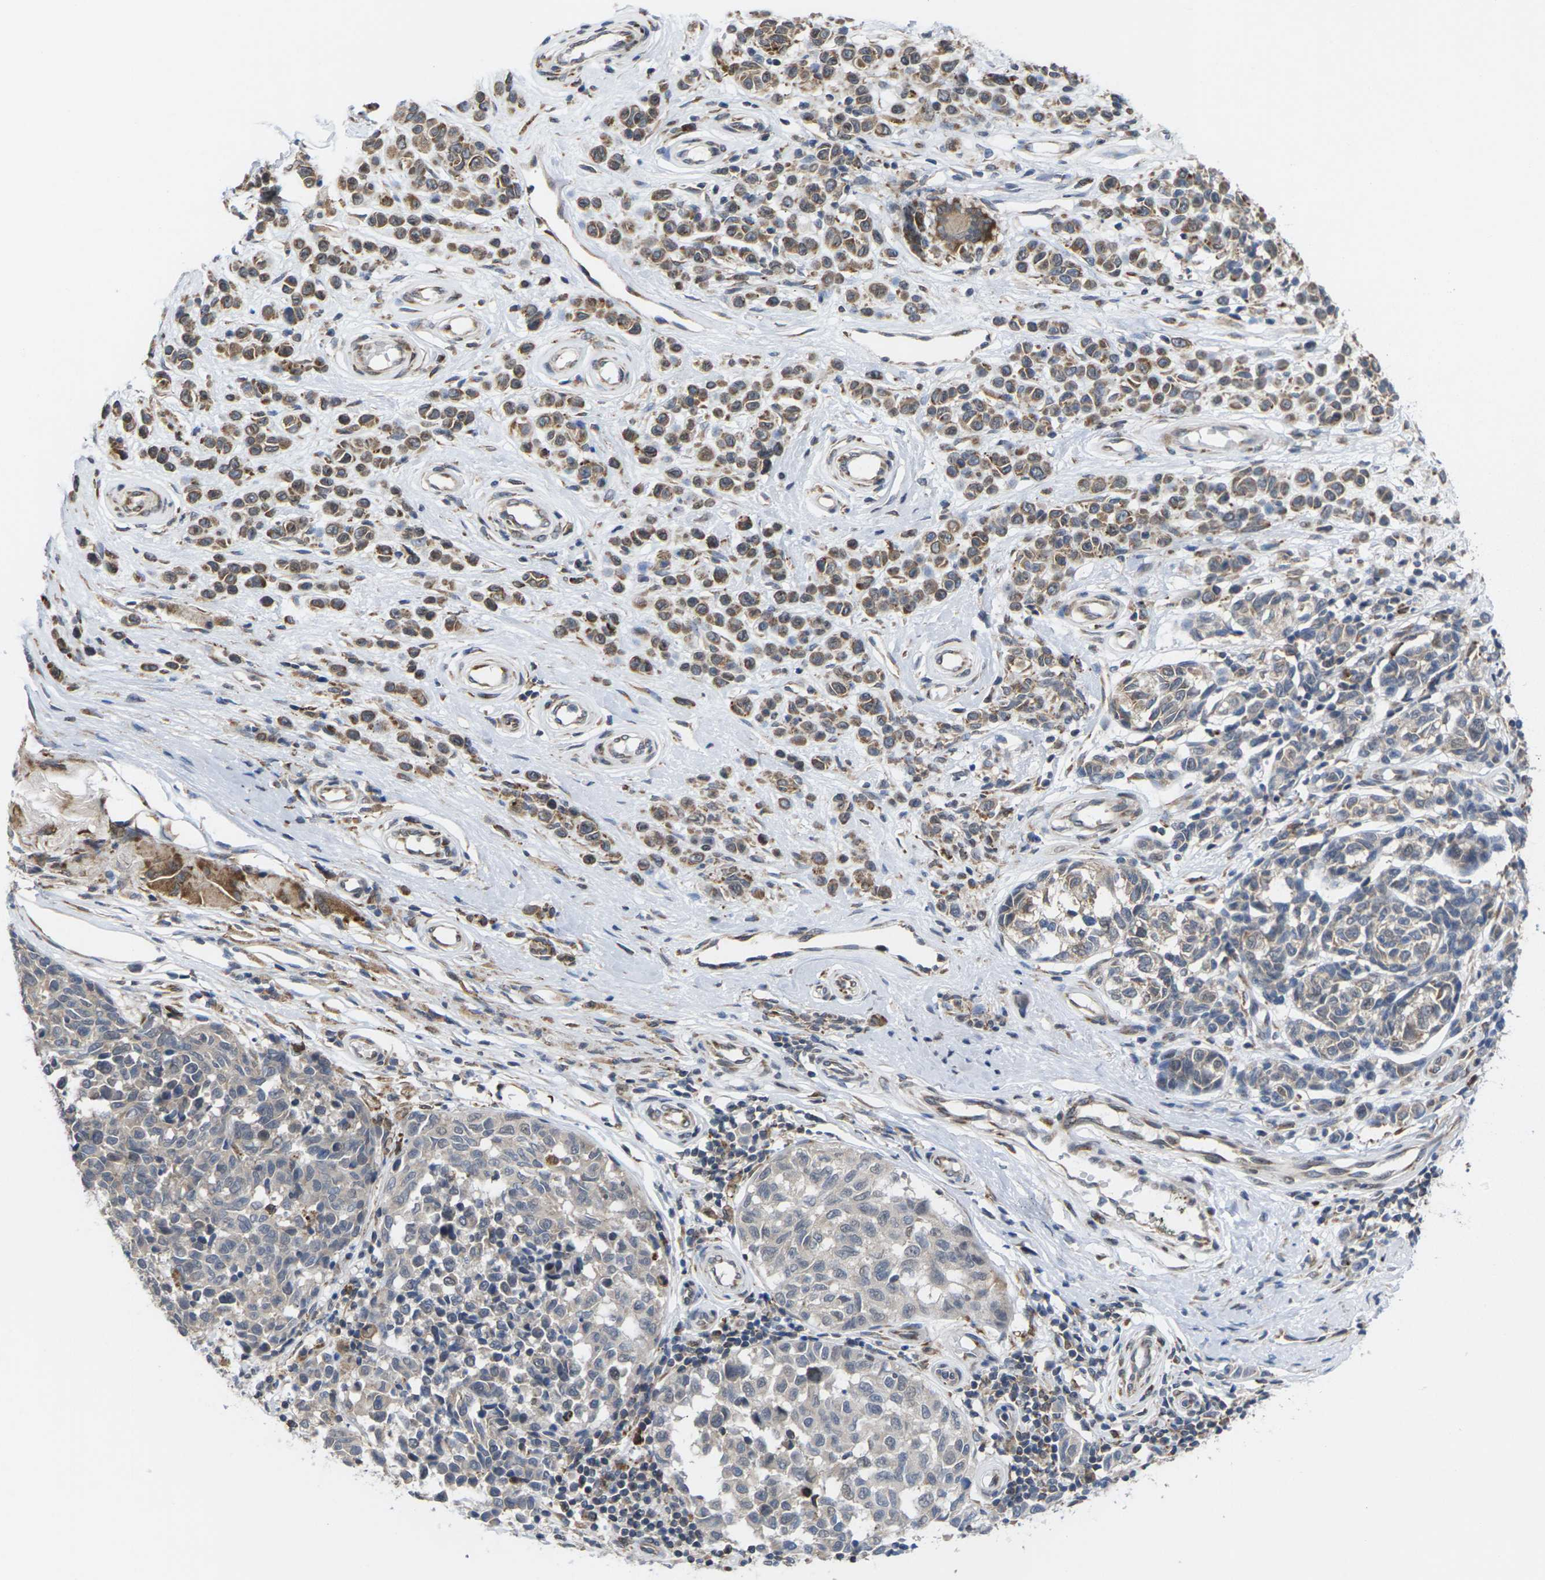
{"staining": {"intensity": "moderate", "quantity": "25%-75%", "location": "cytoplasmic/membranous"}, "tissue": "melanoma", "cell_type": "Tumor cells", "image_type": "cancer", "snomed": [{"axis": "morphology", "description": "Malignant melanoma, NOS"}, {"axis": "topography", "description": "Skin"}], "caption": "About 25%-75% of tumor cells in human malignant melanoma demonstrate moderate cytoplasmic/membranous protein positivity as visualized by brown immunohistochemical staining.", "gene": "PDZK1IP1", "patient": {"sex": "female", "age": 64}}